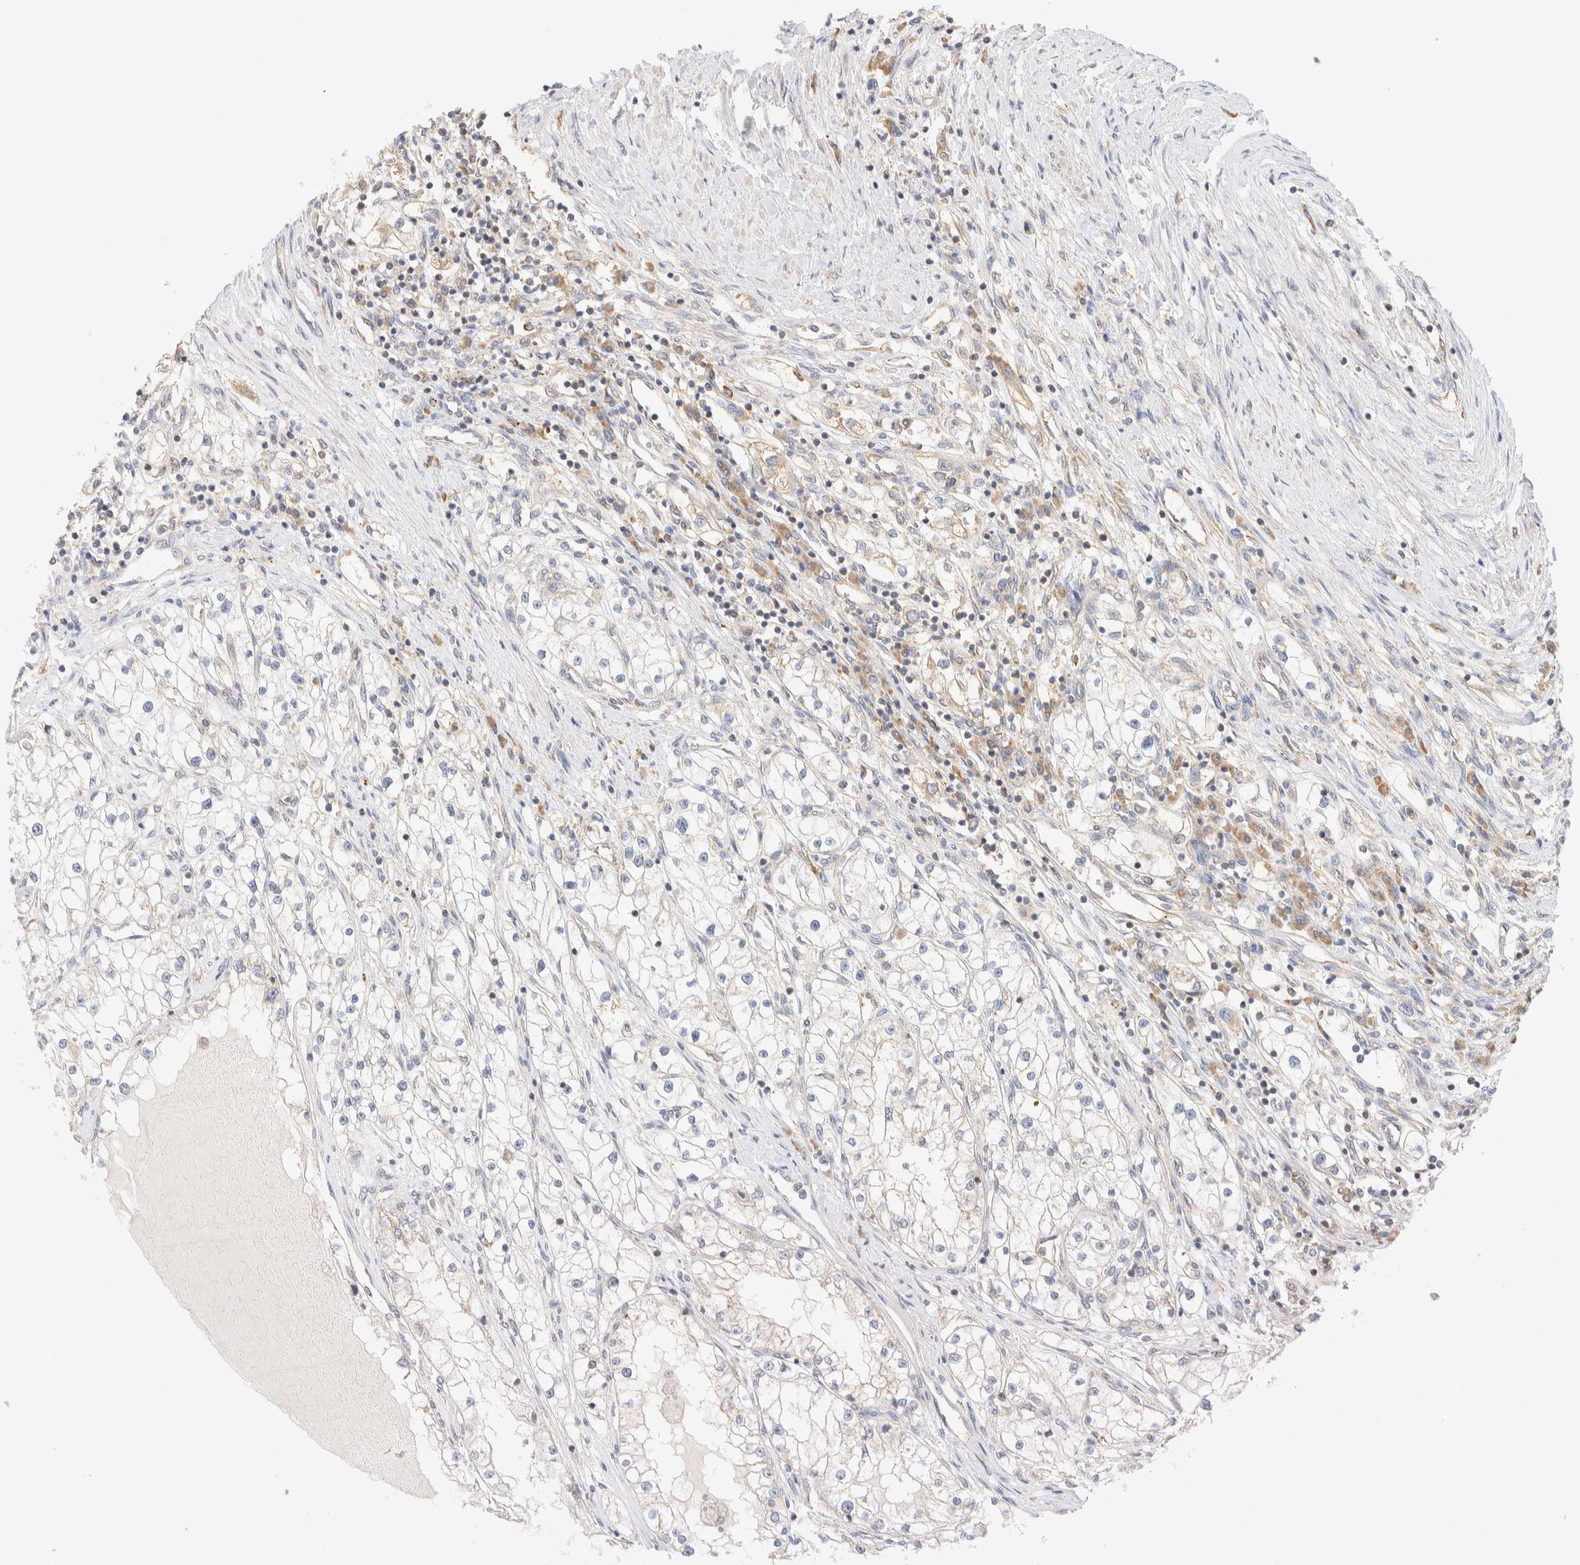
{"staining": {"intensity": "weak", "quantity": "<25%", "location": "cytoplasmic/membranous"}, "tissue": "renal cancer", "cell_type": "Tumor cells", "image_type": "cancer", "snomed": [{"axis": "morphology", "description": "Adenocarcinoma, NOS"}, {"axis": "topography", "description": "Kidney"}], "caption": "The micrograph shows no significant positivity in tumor cells of renal cancer.", "gene": "TBC1D8B", "patient": {"sex": "male", "age": 68}}